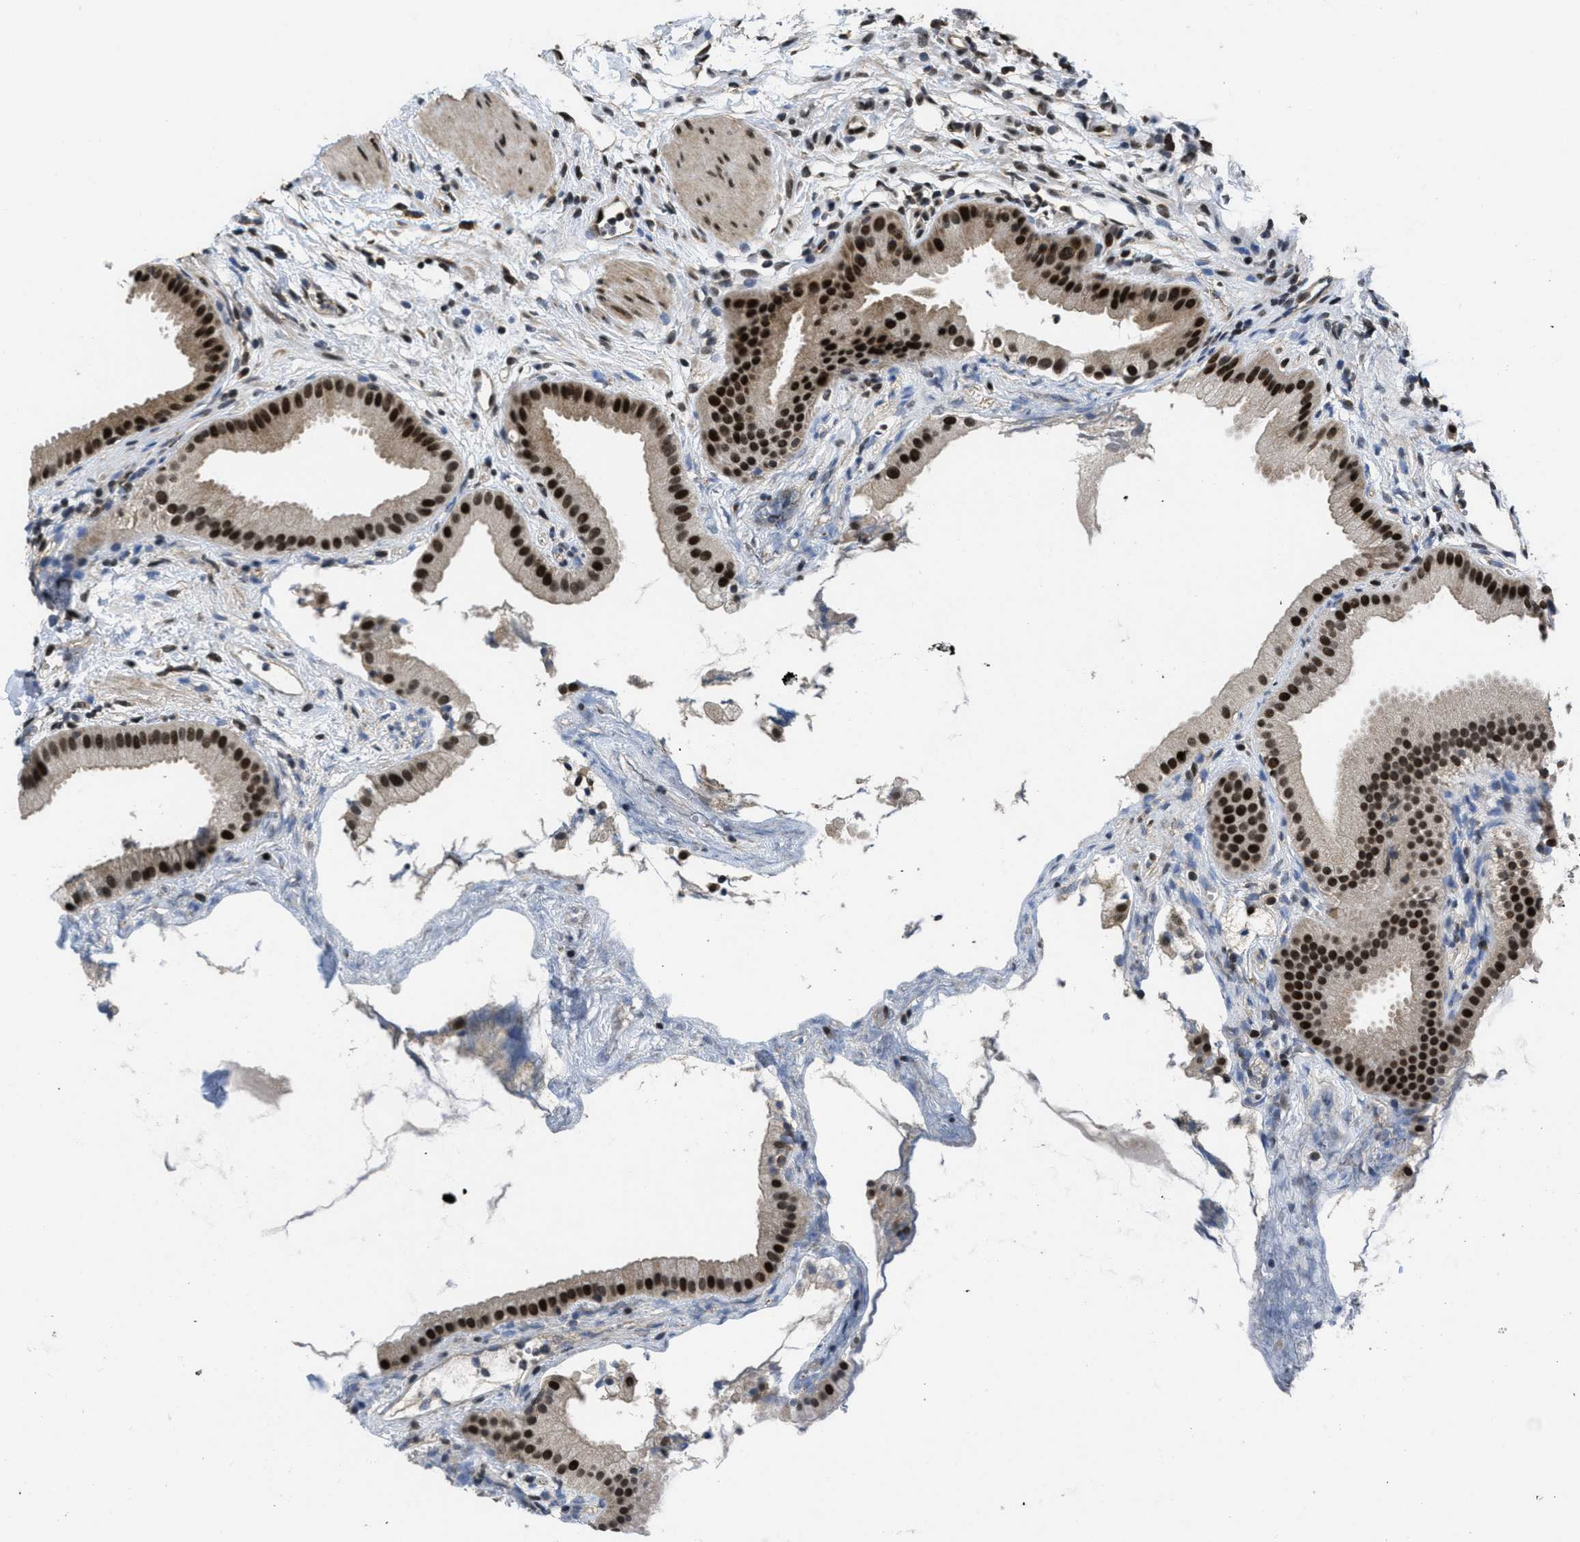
{"staining": {"intensity": "strong", "quantity": ">75%", "location": "cytoplasmic/membranous,nuclear"}, "tissue": "gallbladder", "cell_type": "Glandular cells", "image_type": "normal", "snomed": [{"axis": "morphology", "description": "Normal tissue, NOS"}, {"axis": "topography", "description": "Gallbladder"}], "caption": "Gallbladder stained with DAB immunohistochemistry shows high levels of strong cytoplasmic/membranous,nuclear positivity in about >75% of glandular cells. The staining was performed using DAB to visualize the protein expression in brown, while the nuclei were stained in blue with hematoxylin (Magnification: 20x).", "gene": "CUL4B", "patient": {"sex": "female", "age": 64}}